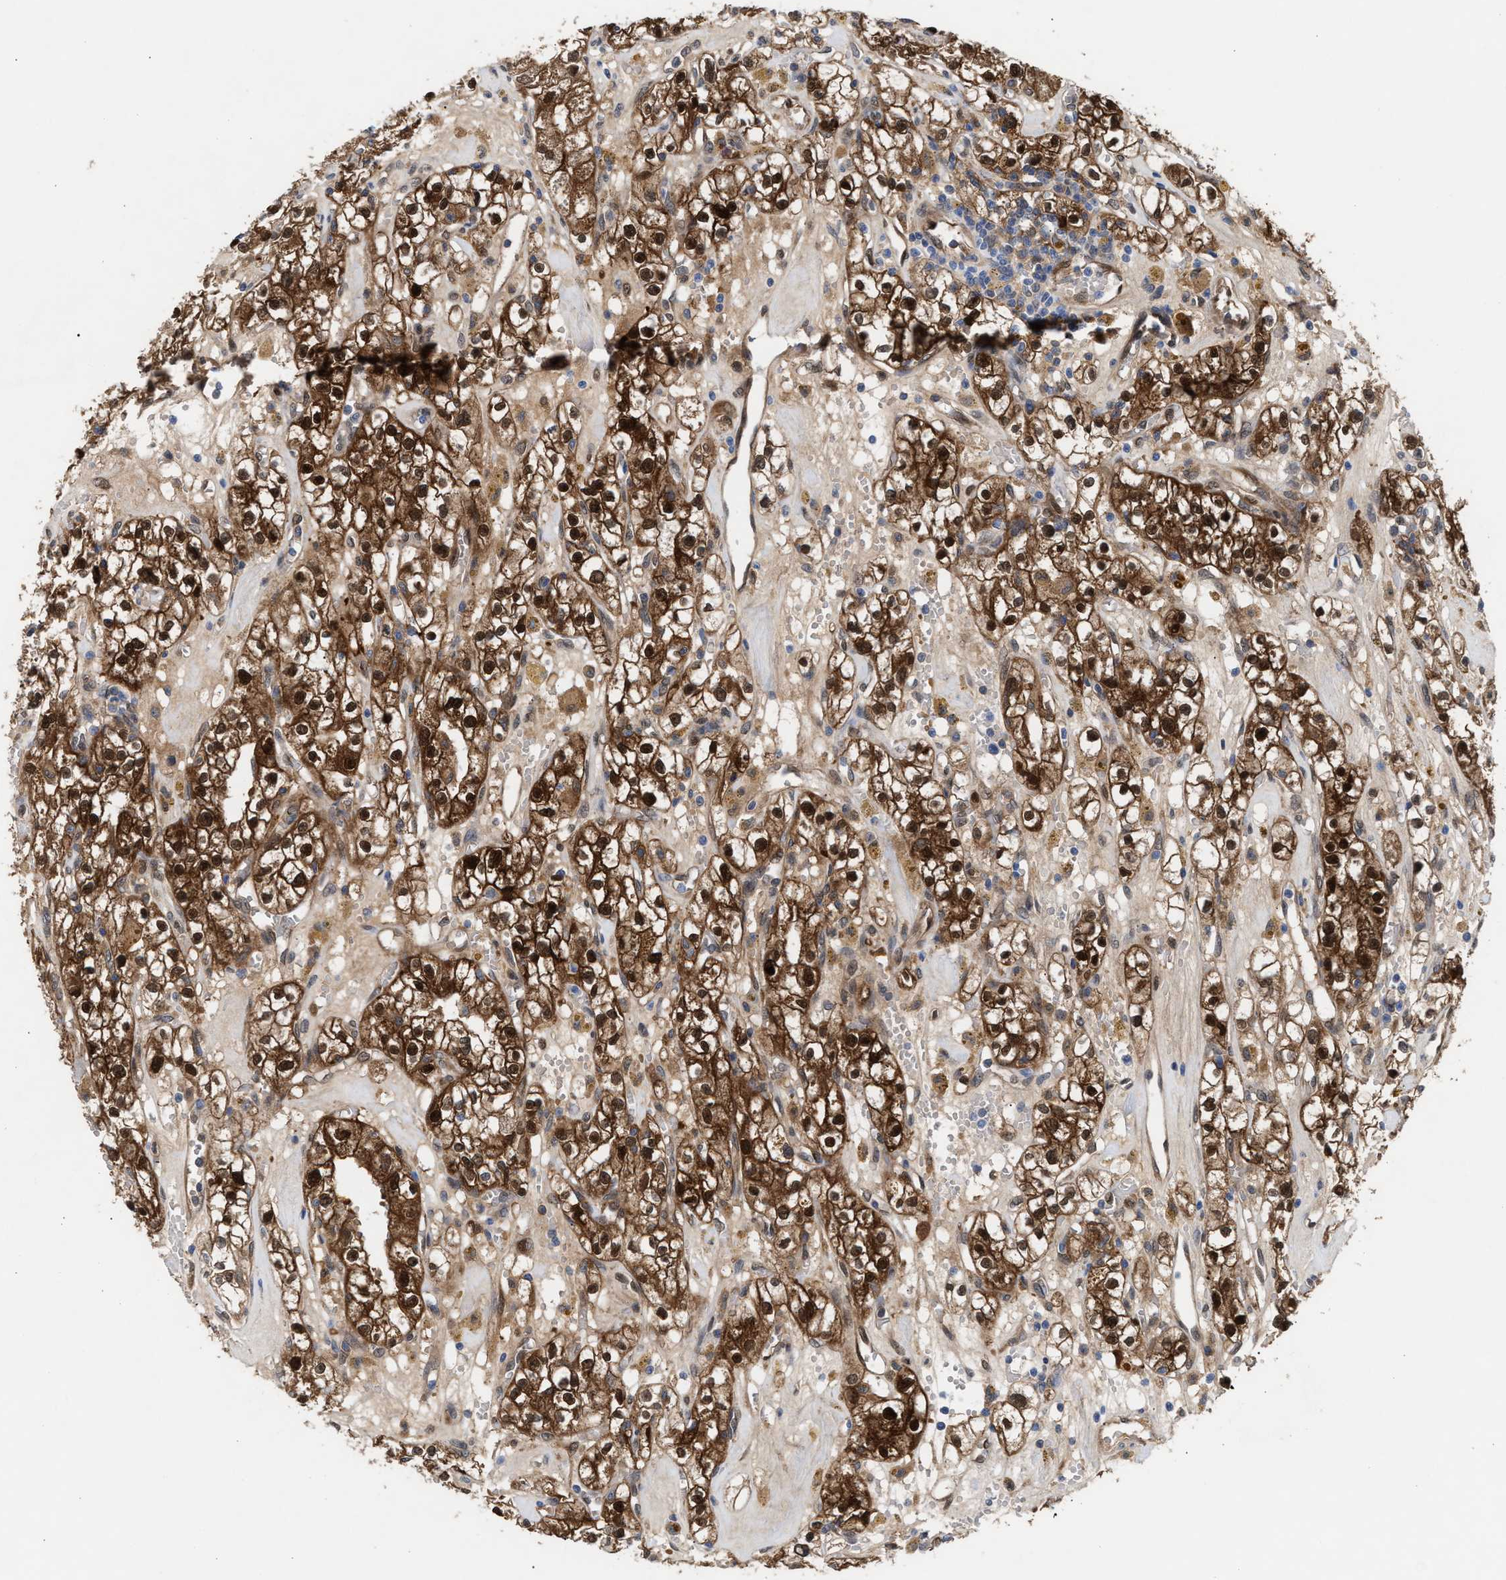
{"staining": {"intensity": "strong", "quantity": ">75%", "location": "cytoplasmic/membranous,nuclear"}, "tissue": "renal cancer", "cell_type": "Tumor cells", "image_type": "cancer", "snomed": [{"axis": "morphology", "description": "Adenocarcinoma, NOS"}, {"axis": "topography", "description": "Kidney"}], "caption": "The photomicrograph reveals staining of renal cancer (adenocarcinoma), revealing strong cytoplasmic/membranous and nuclear protein staining (brown color) within tumor cells.", "gene": "TP53I3", "patient": {"sex": "male", "age": 56}}